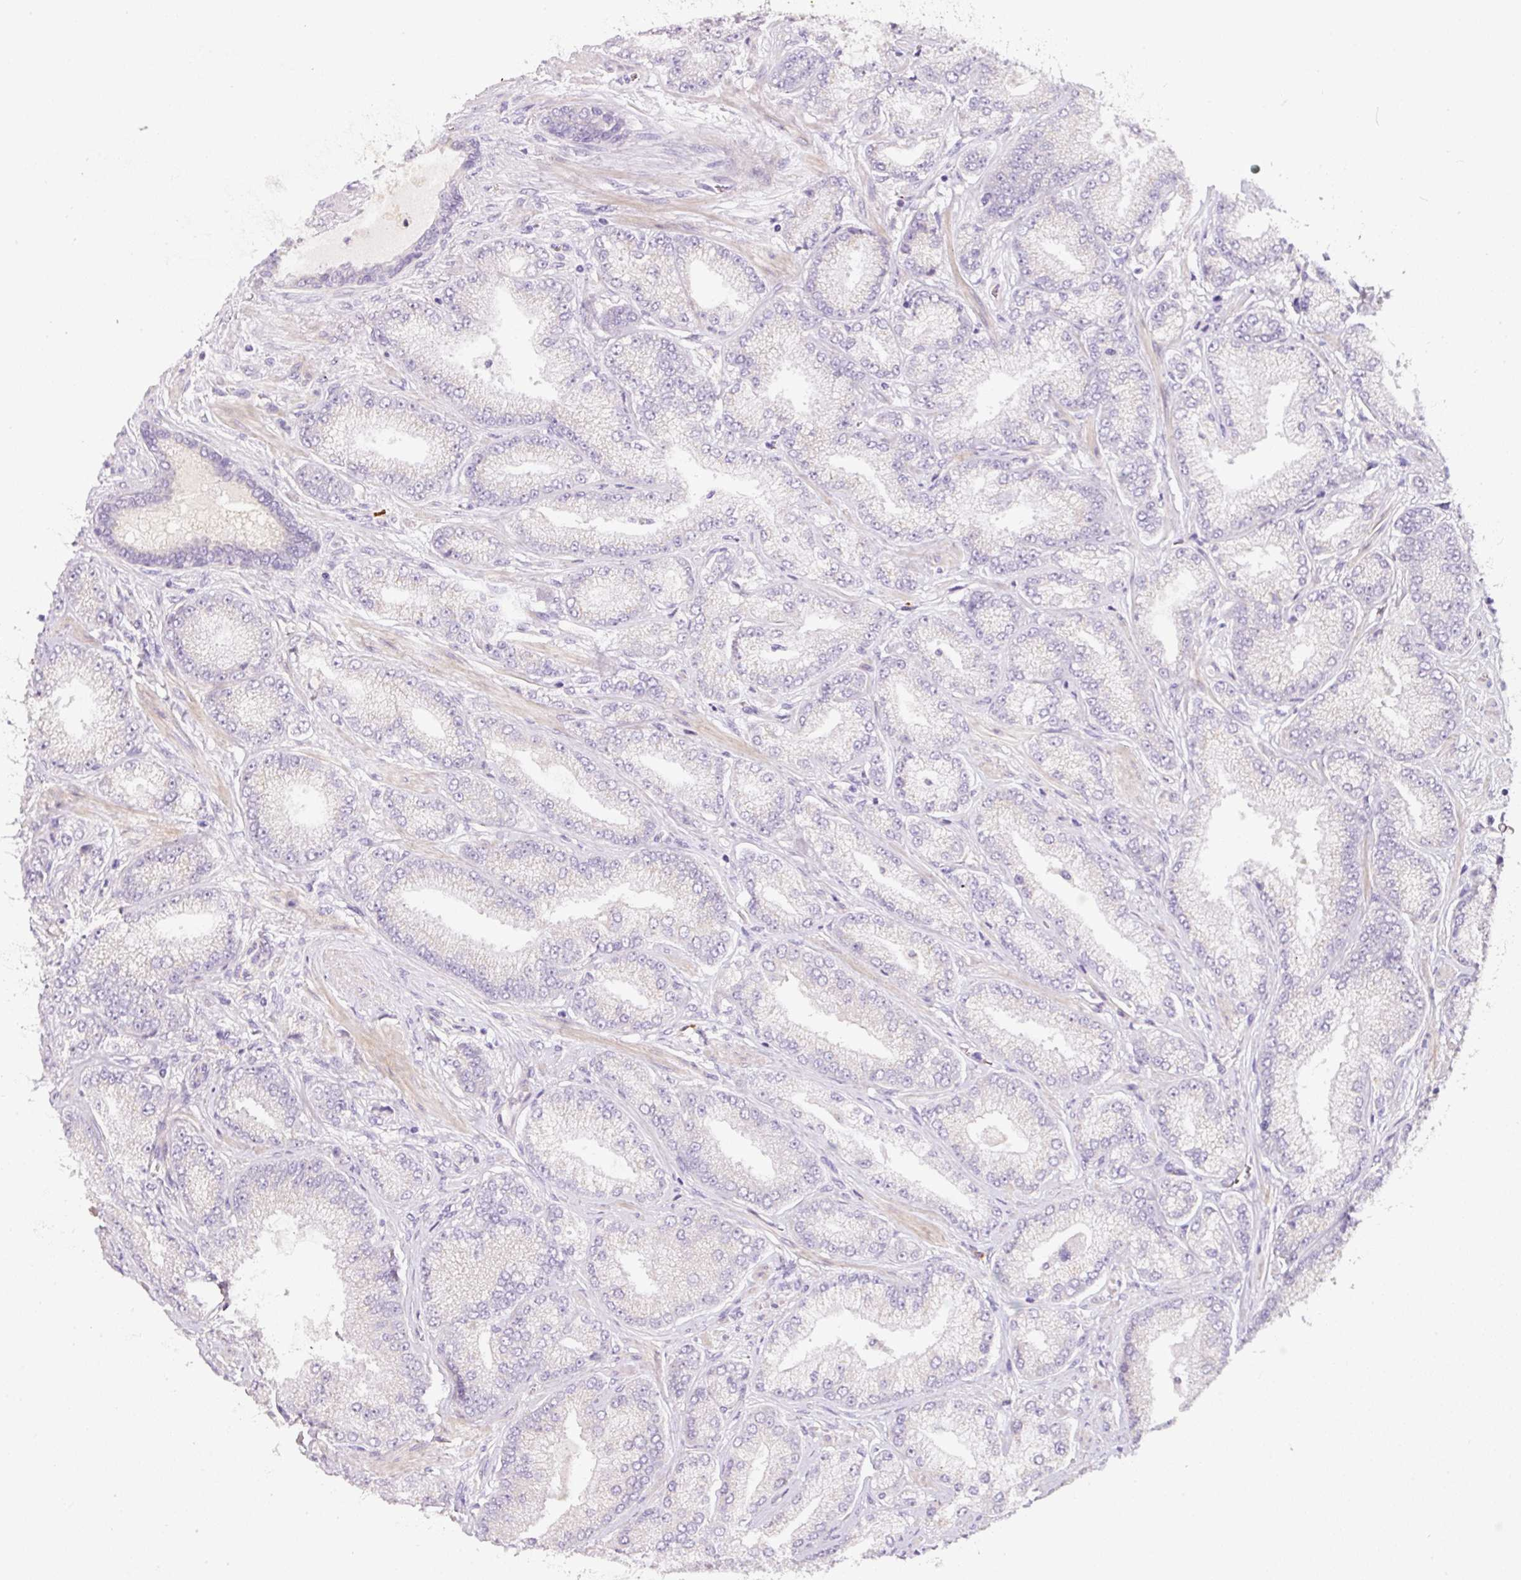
{"staining": {"intensity": "negative", "quantity": "none", "location": "none"}, "tissue": "prostate cancer", "cell_type": "Tumor cells", "image_type": "cancer", "snomed": [{"axis": "morphology", "description": "Adenocarcinoma, High grade"}, {"axis": "topography", "description": "Prostate"}], "caption": "Tumor cells are negative for protein expression in human prostate adenocarcinoma (high-grade).", "gene": "NBPF11", "patient": {"sex": "male", "age": 68}}